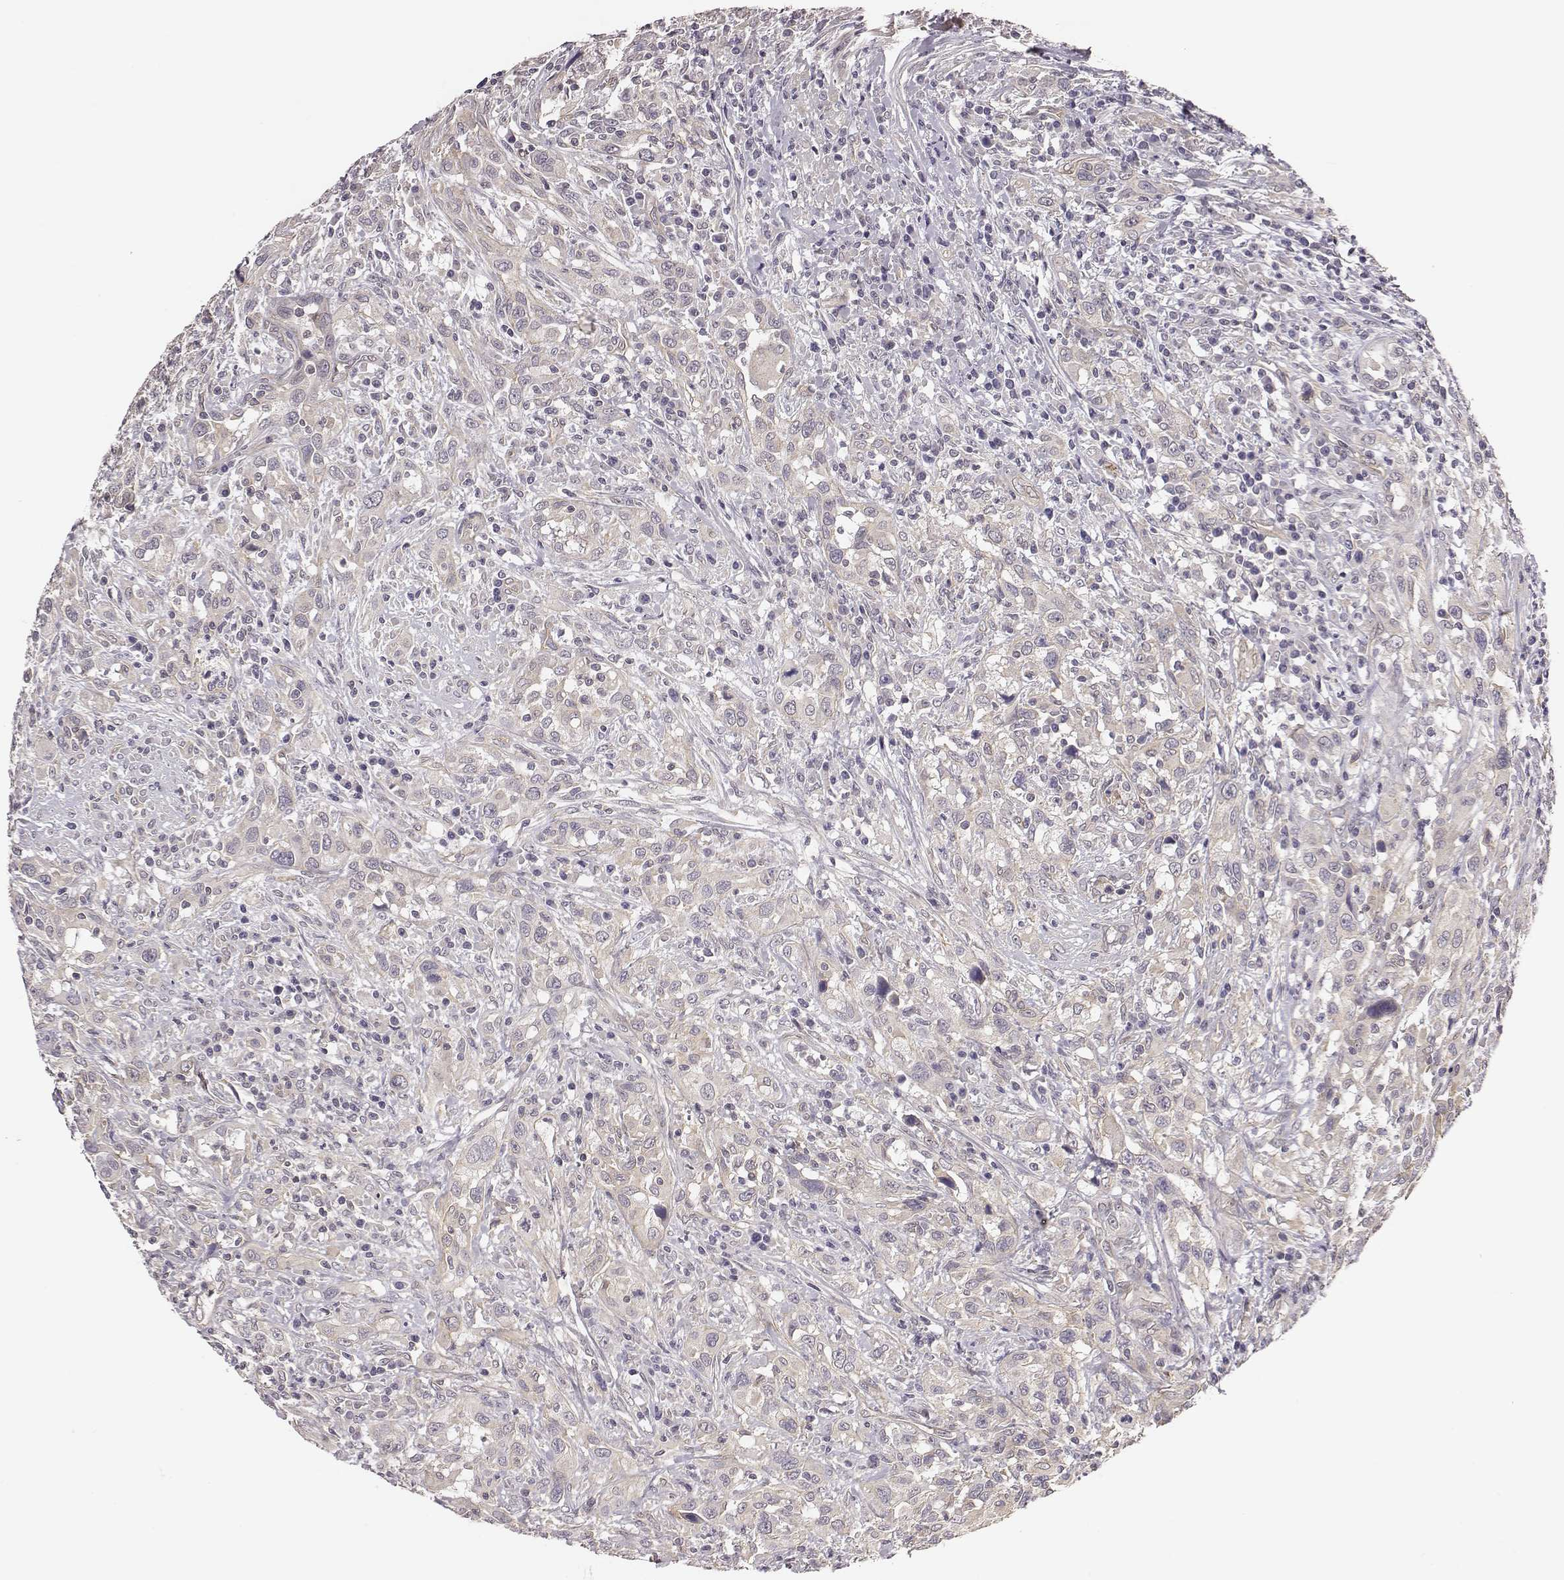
{"staining": {"intensity": "negative", "quantity": "none", "location": "none"}, "tissue": "urothelial cancer", "cell_type": "Tumor cells", "image_type": "cancer", "snomed": [{"axis": "morphology", "description": "Urothelial carcinoma, NOS"}, {"axis": "morphology", "description": "Urothelial carcinoma, High grade"}, {"axis": "topography", "description": "Urinary bladder"}], "caption": "An IHC photomicrograph of urothelial cancer is shown. There is no staining in tumor cells of urothelial cancer.", "gene": "SCARF1", "patient": {"sex": "female", "age": 64}}